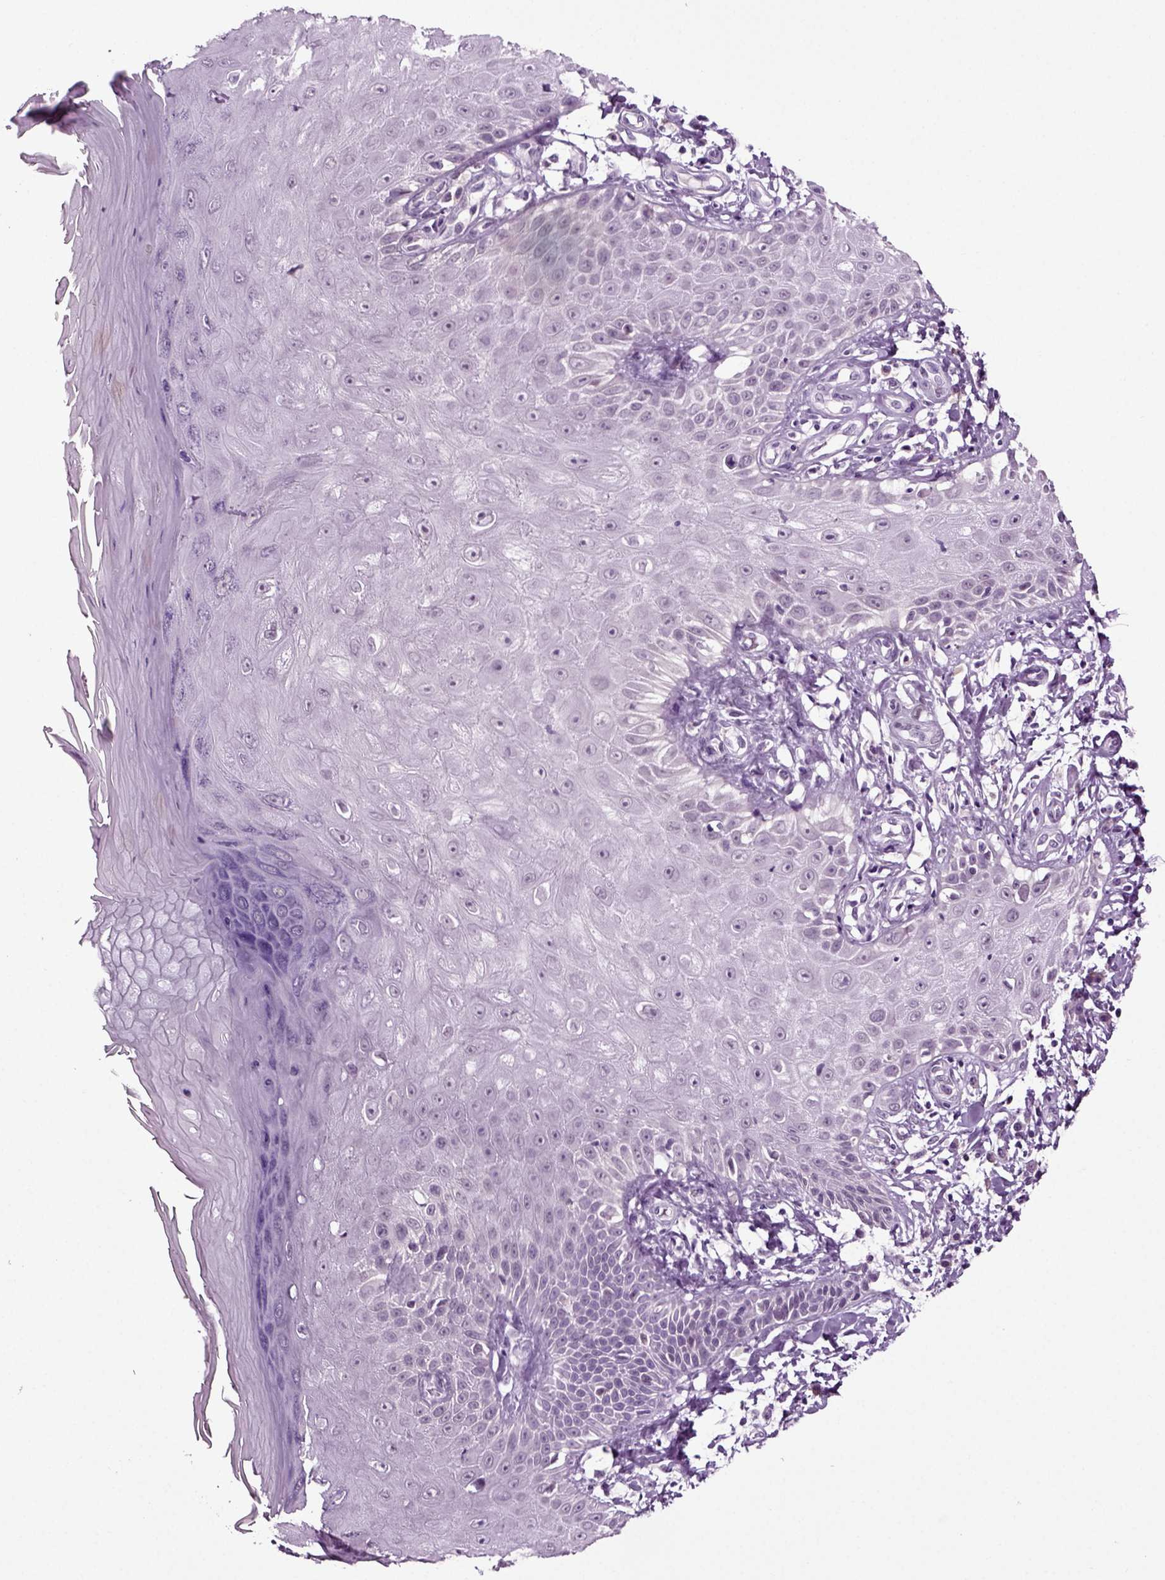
{"staining": {"intensity": "negative", "quantity": "none", "location": "none"}, "tissue": "skin", "cell_type": "Fibroblasts", "image_type": "normal", "snomed": [{"axis": "morphology", "description": "Normal tissue, NOS"}, {"axis": "morphology", "description": "Inflammation, NOS"}, {"axis": "morphology", "description": "Fibrosis, NOS"}, {"axis": "topography", "description": "Skin"}], "caption": "The IHC histopathology image has no significant staining in fibroblasts of skin.", "gene": "SPATA17", "patient": {"sex": "male", "age": 71}}